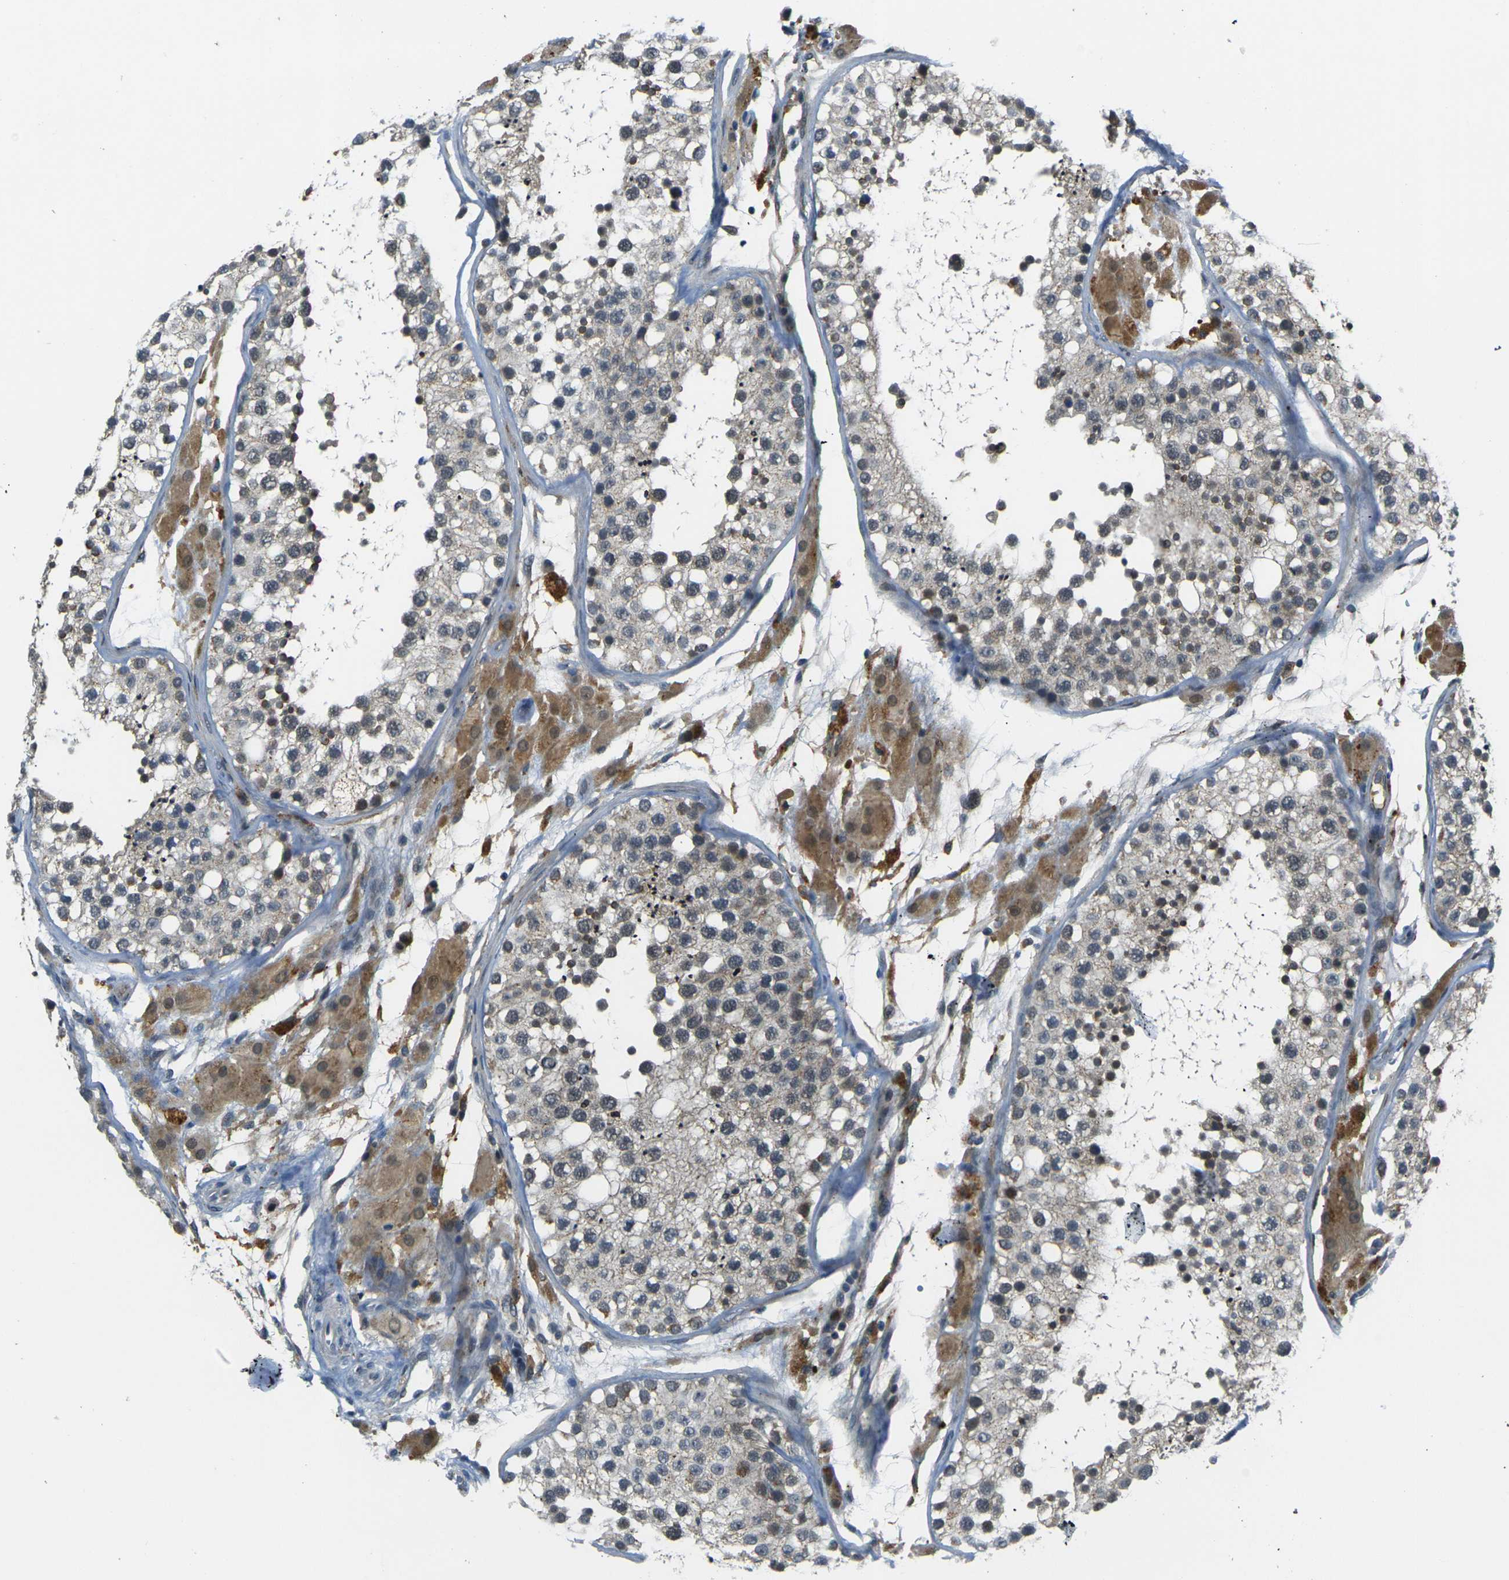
{"staining": {"intensity": "weak", "quantity": ">75%", "location": "cytoplasmic/membranous"}, "tissue": "testis", "cell_type": "Cells in seminiferous ducts", "image_type": "normal", "snomed": [{"axis": "morphology", "description": "Normal tissue, NOS"}, {"axis": "topography", "description": "Testis"}], "caption": "This histopathology image exhibits immunohistochemistry staining of normal human testis, with low weak cytoplasmic/membranous positivity in about >75% of cells in seminiferous ducts.", "gene": "PIGL", "patient": {"sex": "male", "age": 26}}